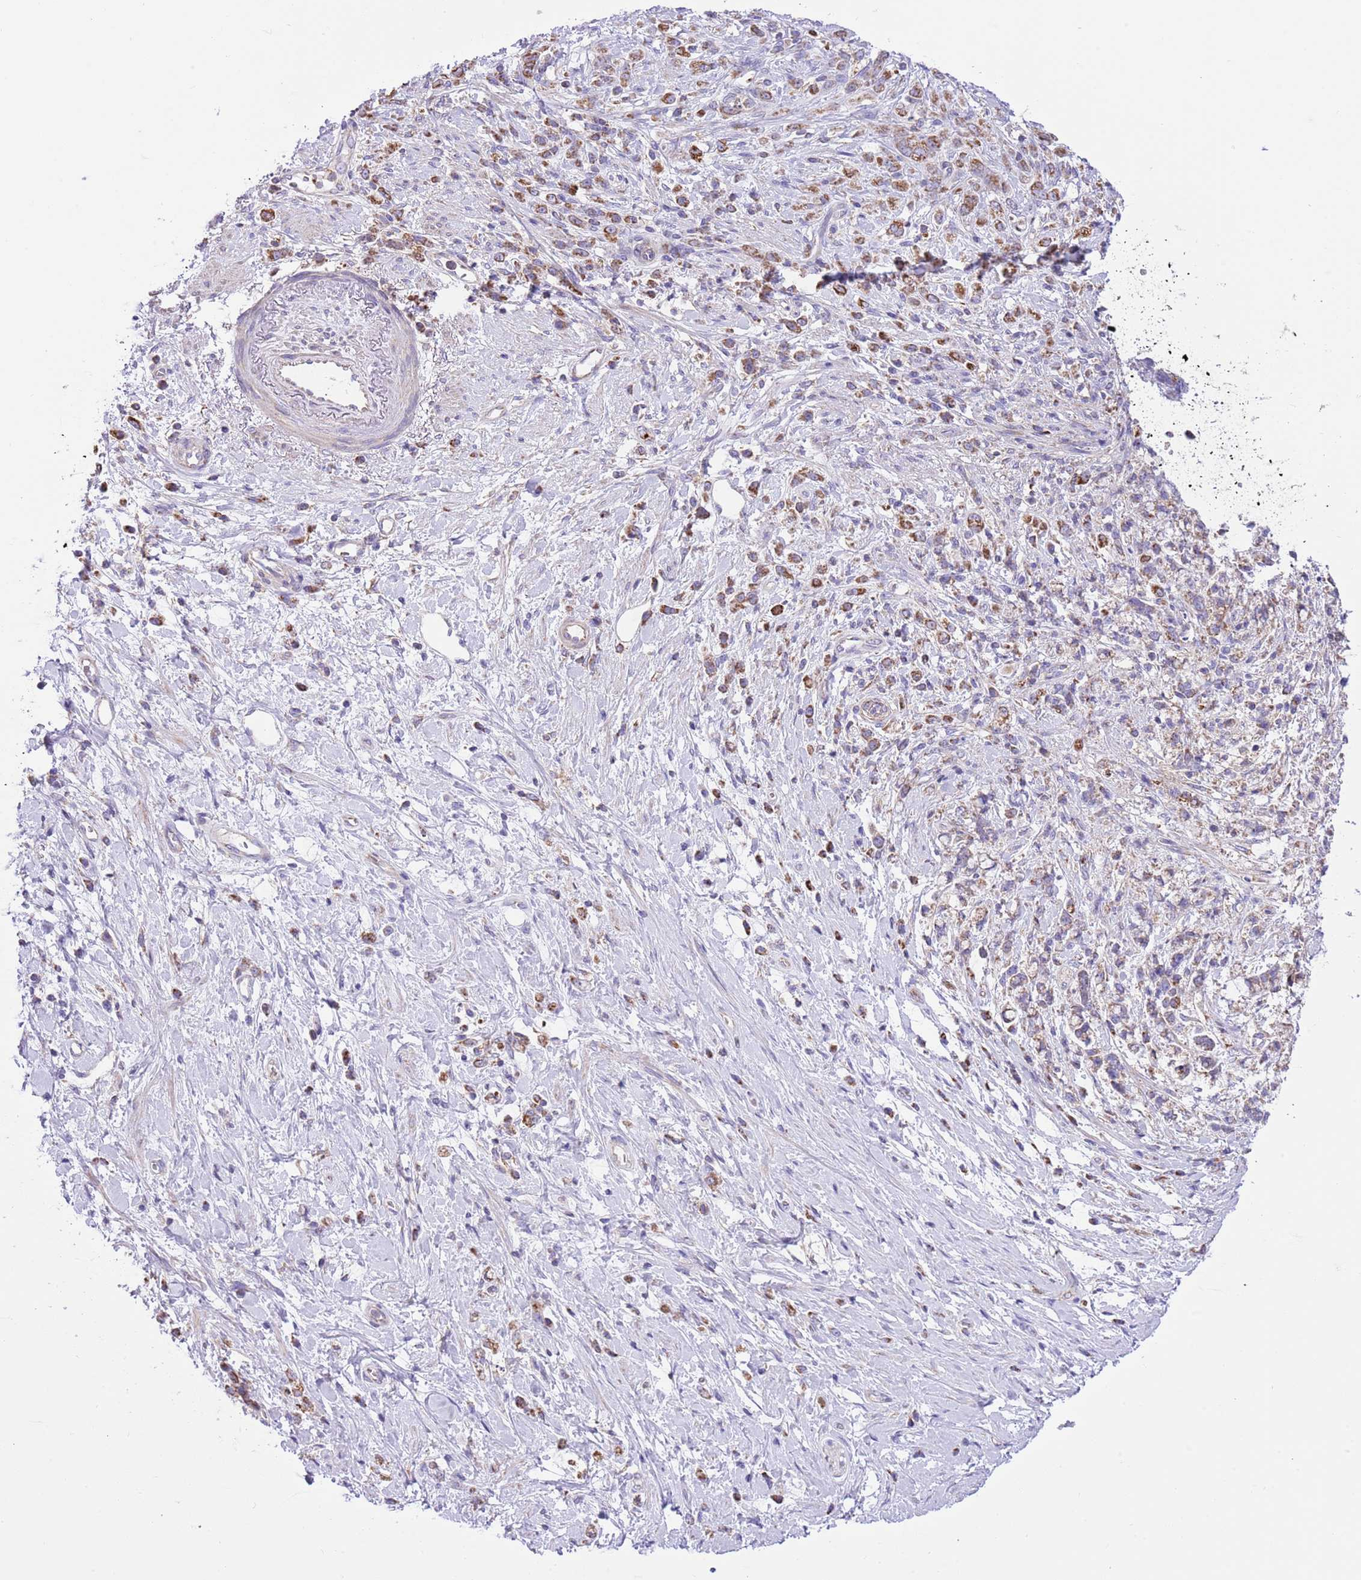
{"staining": {"intensity": "strong", "quantity": "25%-75%", "location": "cytoplasmic/membranous"}, "tissue": "stomach cancer", "cell_type": "Tumor cells", "image_type": "cancer", "snomed": [{"axis": "morphology", "description": "Adenocarcinoma, NOS"}, {"axis": "topography", "description": "Stomach"}], "caption": "Immunohistochemical staining of human stomach adenocarcinoma displays high levels of strong cytoplasmic/membranous protein staining in about 25%-75% of tumor cells.", "gene": "SS18L2", "patient": {"sex": "female", "age": 60}}